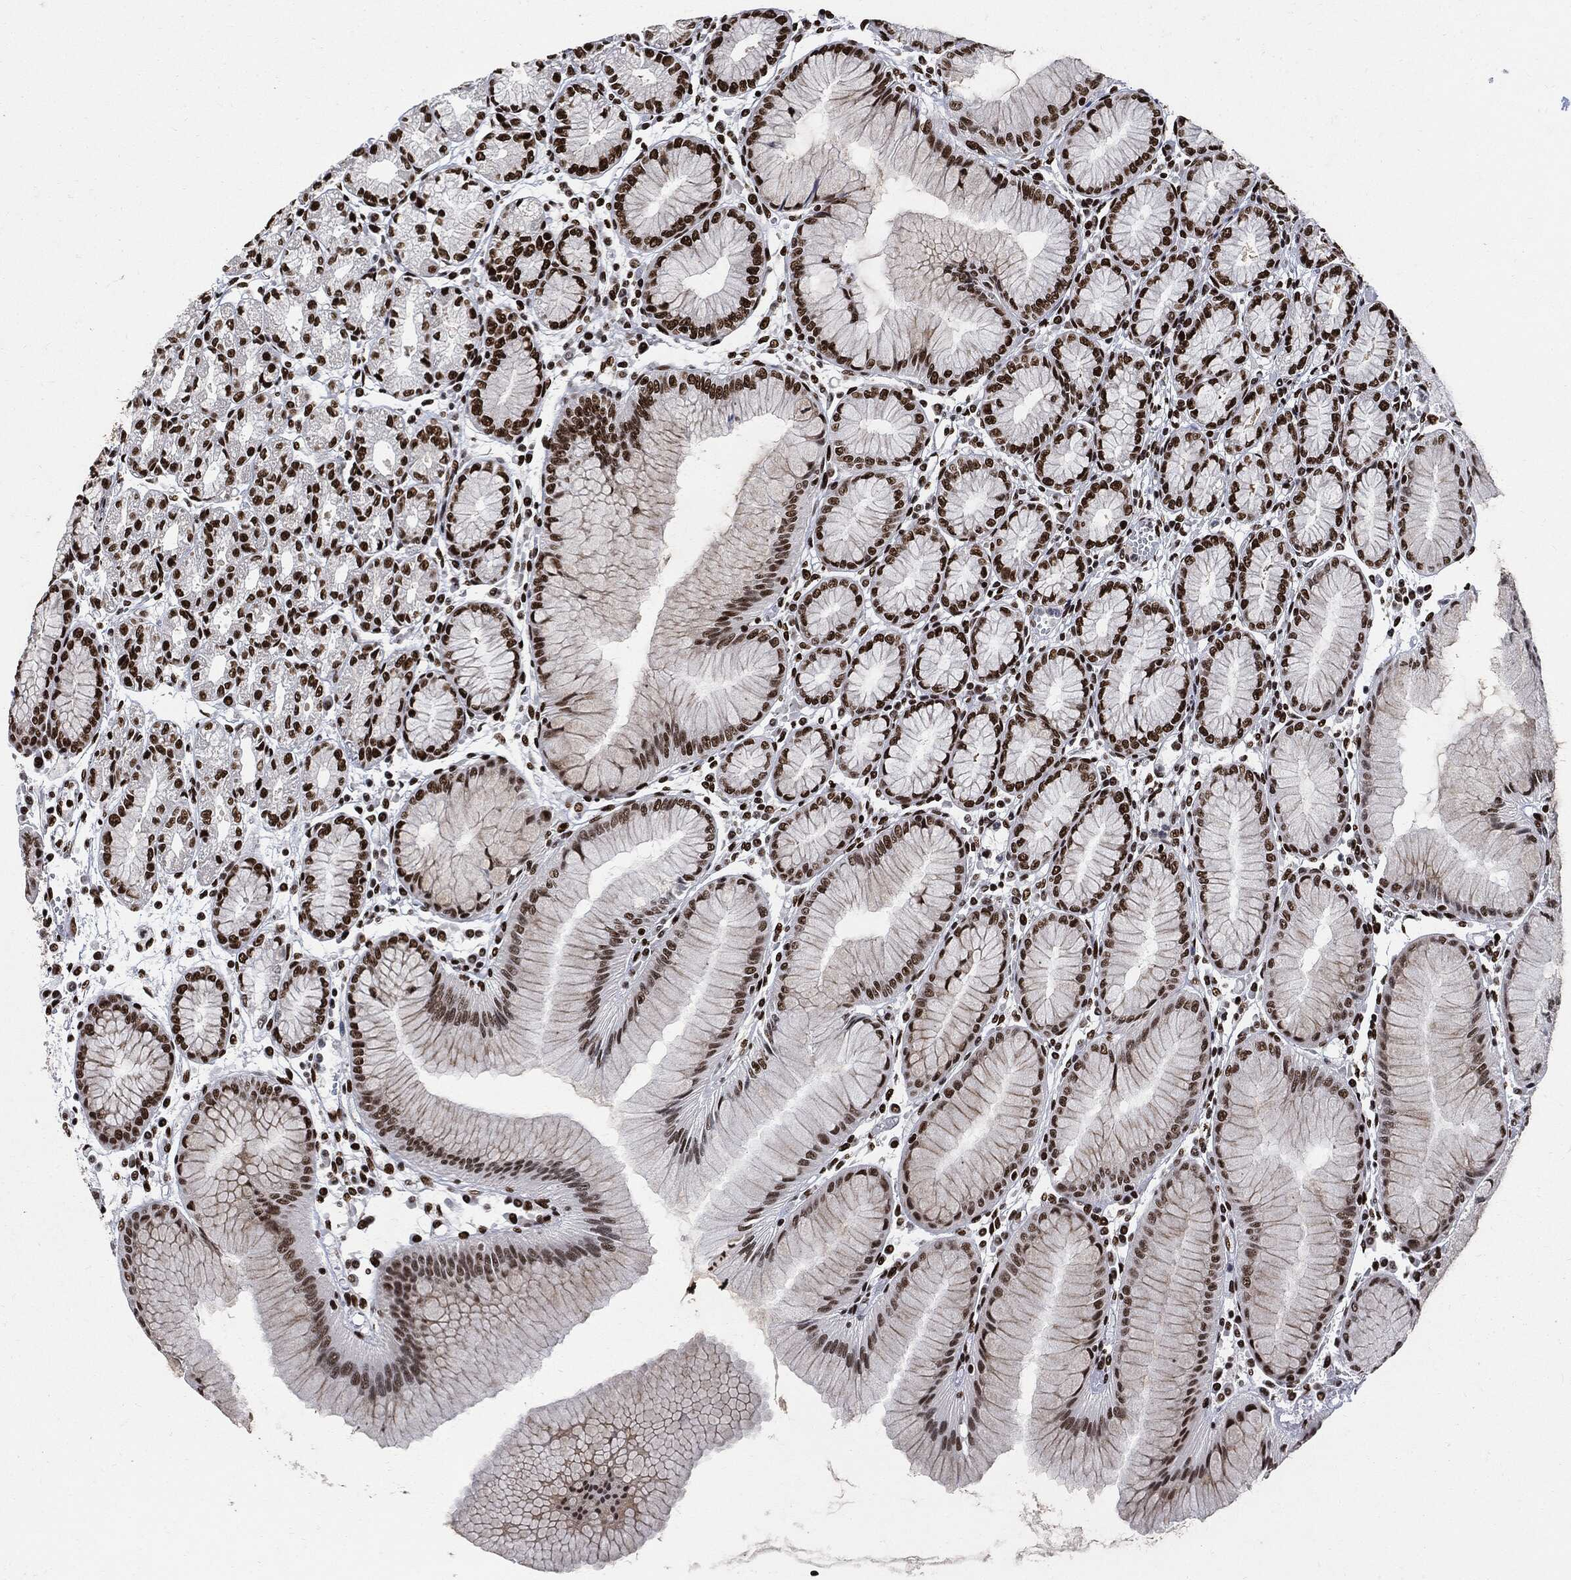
{"staining": {"intensity": "strong", "quantity": ">75%", "location": "nuclear"}, "tissue": "stomach", "cell_type": "Glandular cells", "image_type": "normal", "snomed": [{"axis": "morphology", "description": "Normal tissue, NOS"}, {"axis": "topography", "description": "Stomach"}], "caption": "Stomach stained with a protein marker displays strong staining in glandular cells.", "gene": "RECQL", "patient": {"sex": "female", "age": 57}}